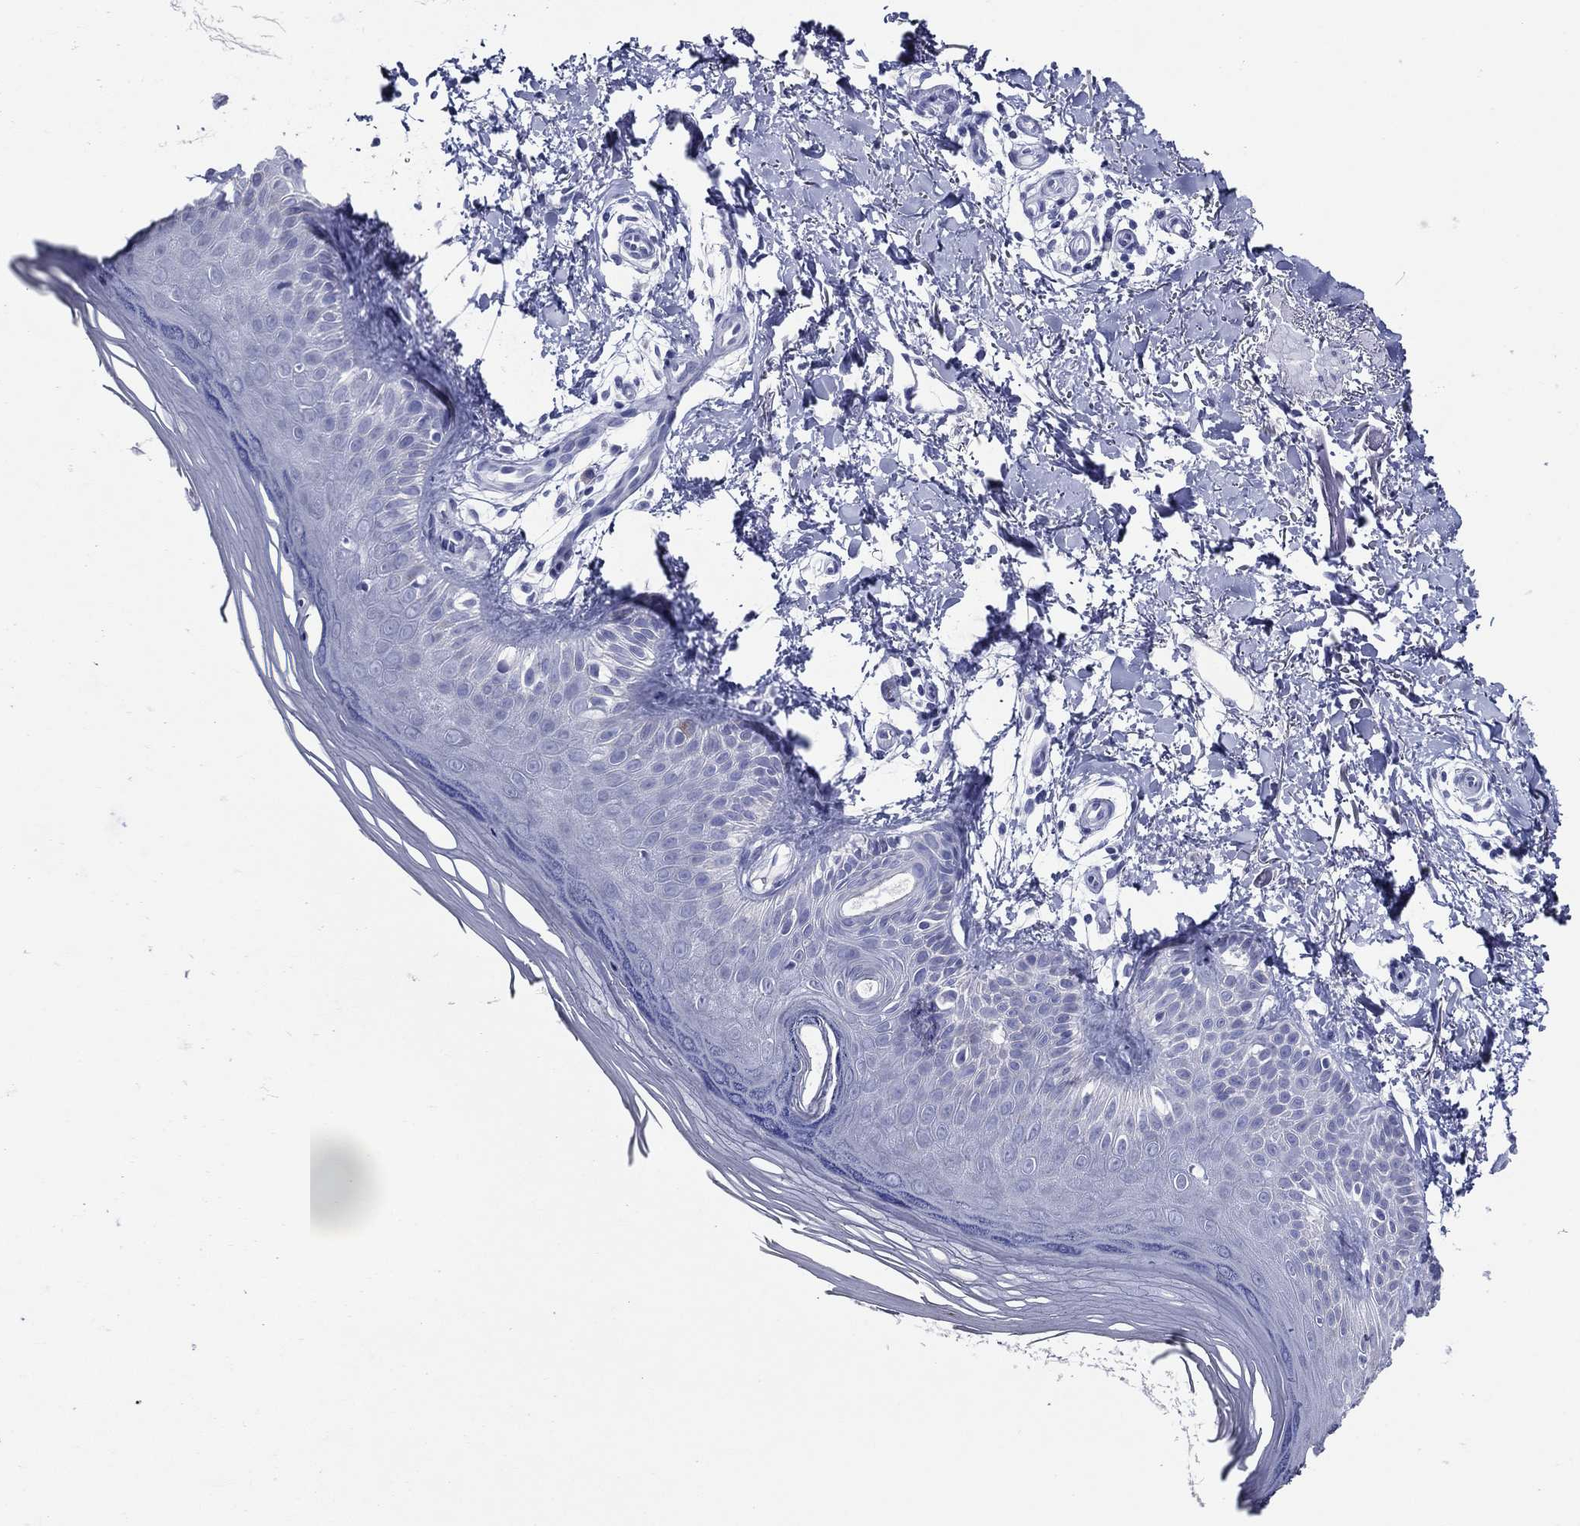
{"staining": {"intensity": "negative", "quantity": "none", "location": "none"}, "tissue": "skin", "cell_type": "Fibroblasts", "image_type": "normal", "snomed": [{"axis": "morphology", "description": "Normal tissue, NOS"}, {"axis": "morphology", "description": "Inflammation, NOS"}, {"axis": "morphology", "description": "Fibrosis, NOS"}, {"axis": "topography", "description": "Skin"}], "caption": "Normal skin was stained to show a protein in brown. There is no significant staining in fibroblasts. Brightfield microscopy of IHC stained with DAB (3,3'-diaminobenzidine) (brown) and hematoxylin (blue), captured at high magnification.", "gene": "ACE2", "patient": {"sex": "male", "age": 71}}